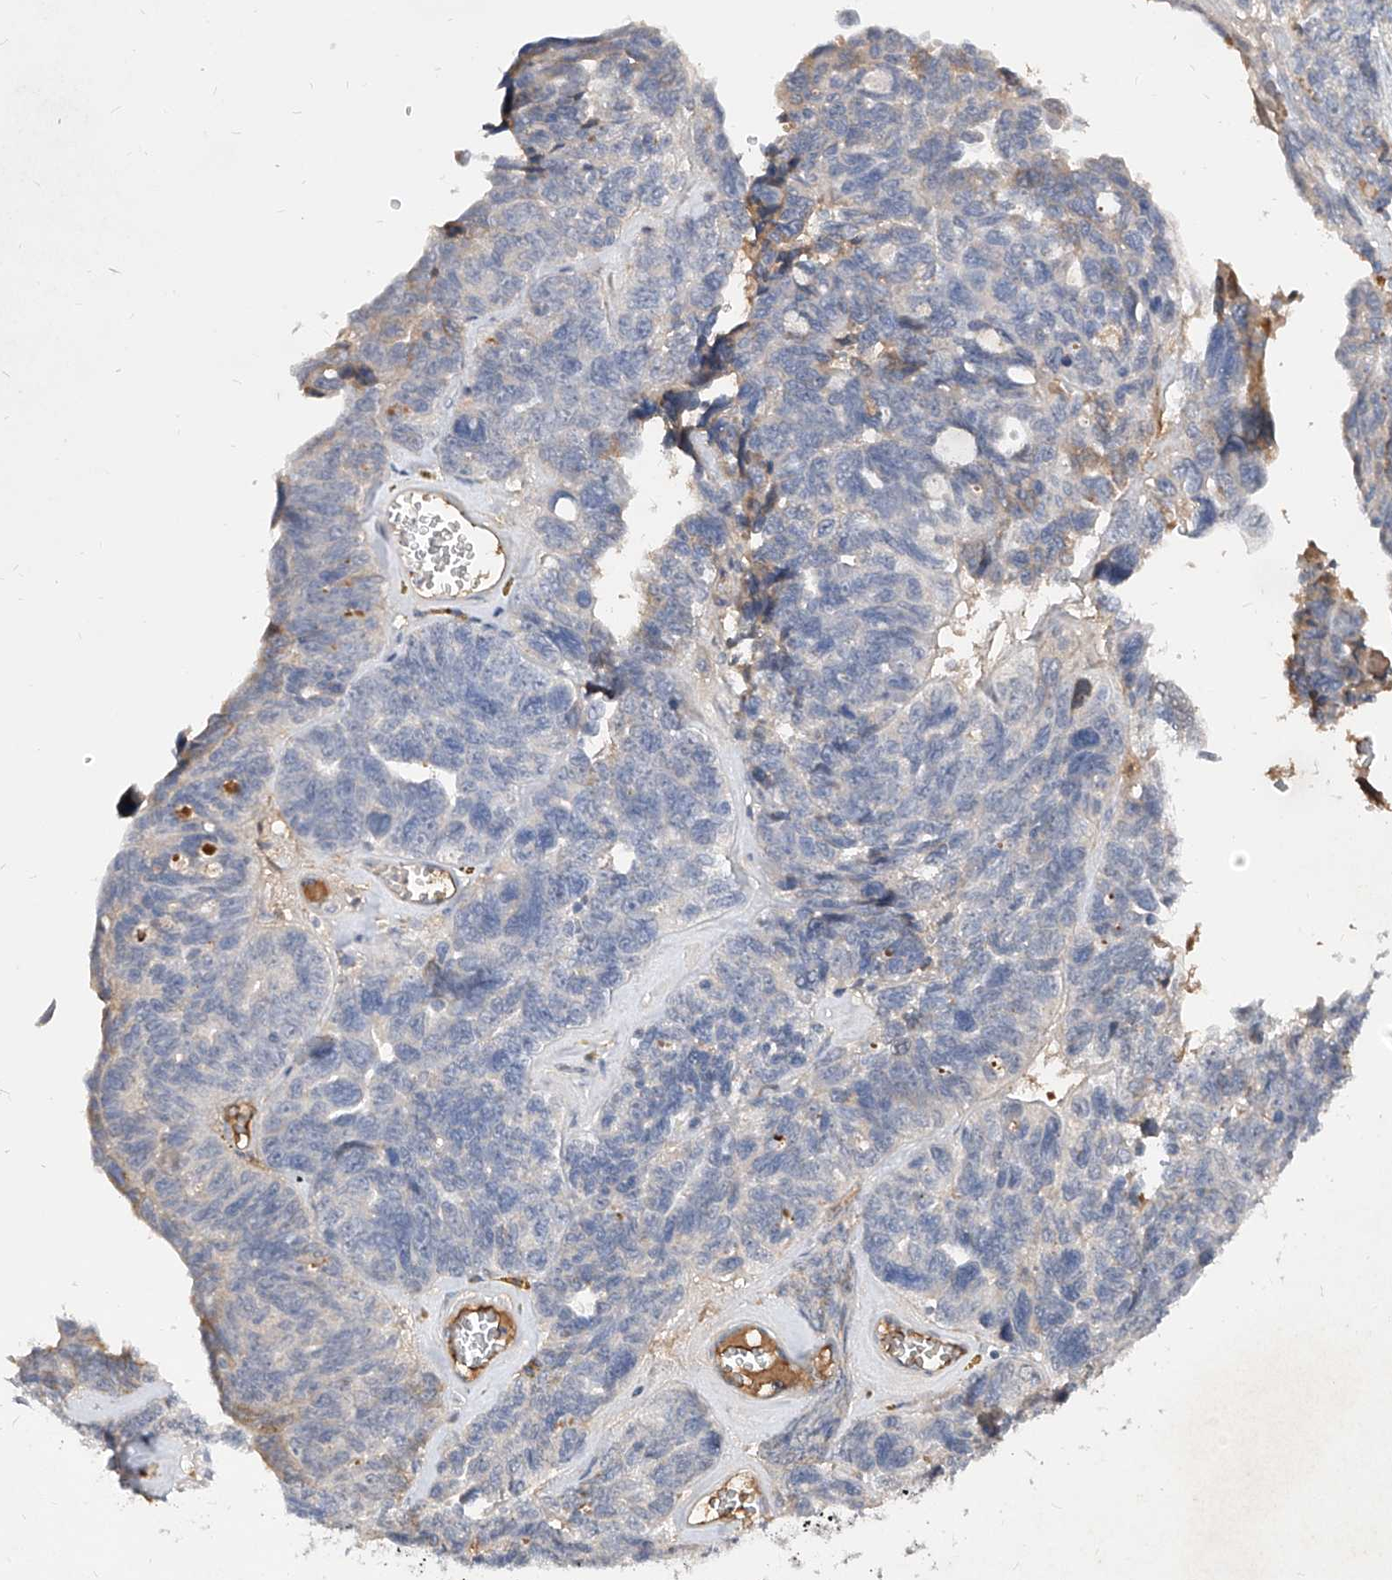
{"staining": {"intensity": "negative", "quantity": "none", "location": "none"}, "tissue": "ovarian cancer", "cell_type": "Tumor cells", "image_type": "cancer", "snomed": [{"axis": "morphology", "description": "Cystadenocarcinoma, serous, NOS"}, {"axis": "topography", "description": "Ovary"}], "caption": "This is a photomicrograph of immunohistochemistry (IHC) staining of ovarian serous cystadenocarcinoma, which shows no positivity in tumor cells. Brightfield microscopy of immunohistochemistry stained with DAB (brown) and hematoxylin (blue), captured at high magnification.", "gene": "C4A", "patient": {"sex": "female", "age": 79}}